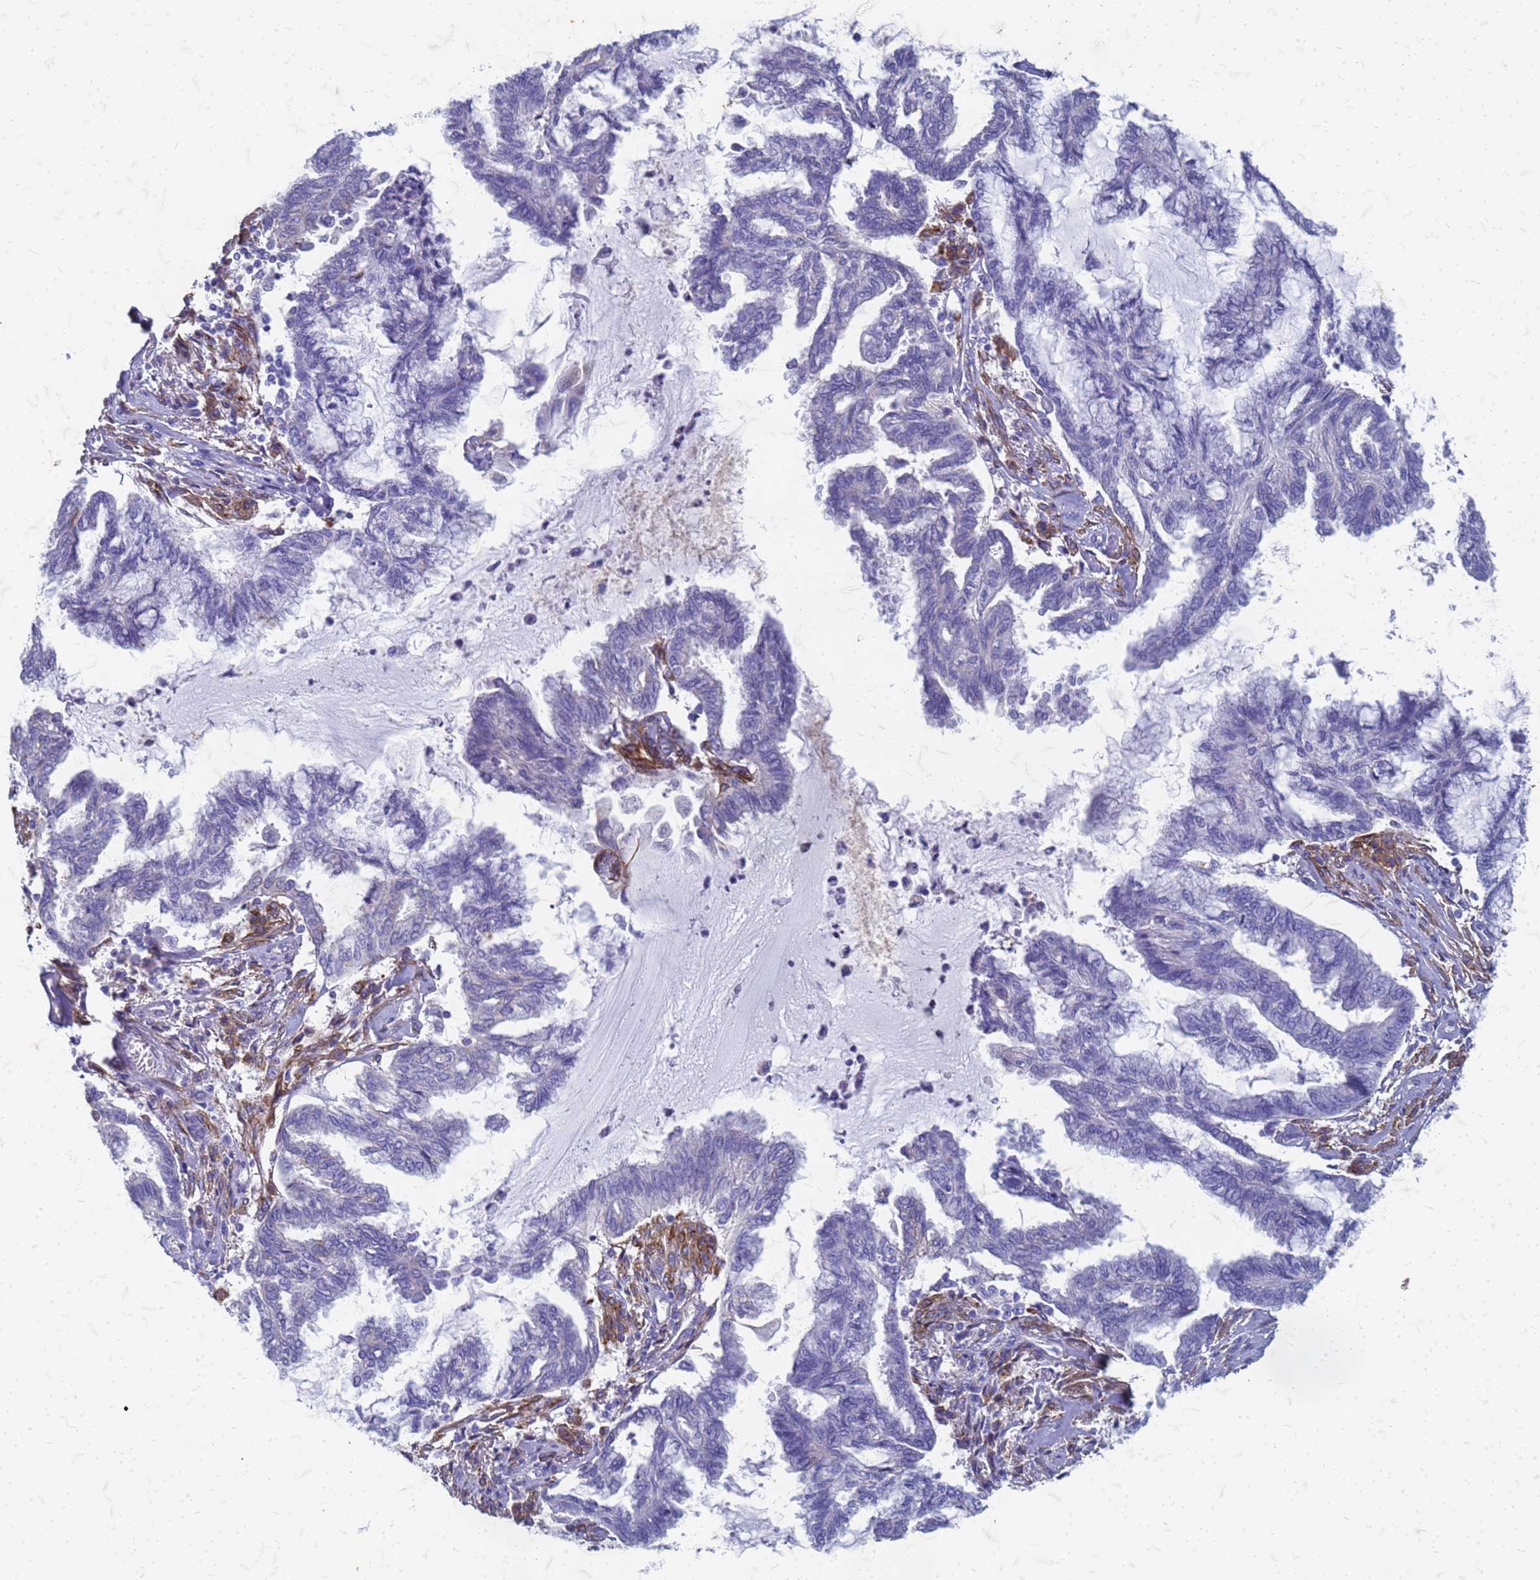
{"staining": {"intensity": "negative", "quantity": "none", "location": "none"}, "tissue": "endometrial cancer", "cell_type": "Tumor cells", "image_type": "cancer", "snomed": [{"axis": "morphology", "description": "Adenocarcinoma, NOS"}, {"axis": "topography", "description": "Endometrium"}], "caption": "IHC of human adenocarcinoma (endometrial) reveals no expression in tumor cells. Nuclei are stained in blue.", "gene": "TRIM64B", "patient": {"sex": "female", "age": 86}}